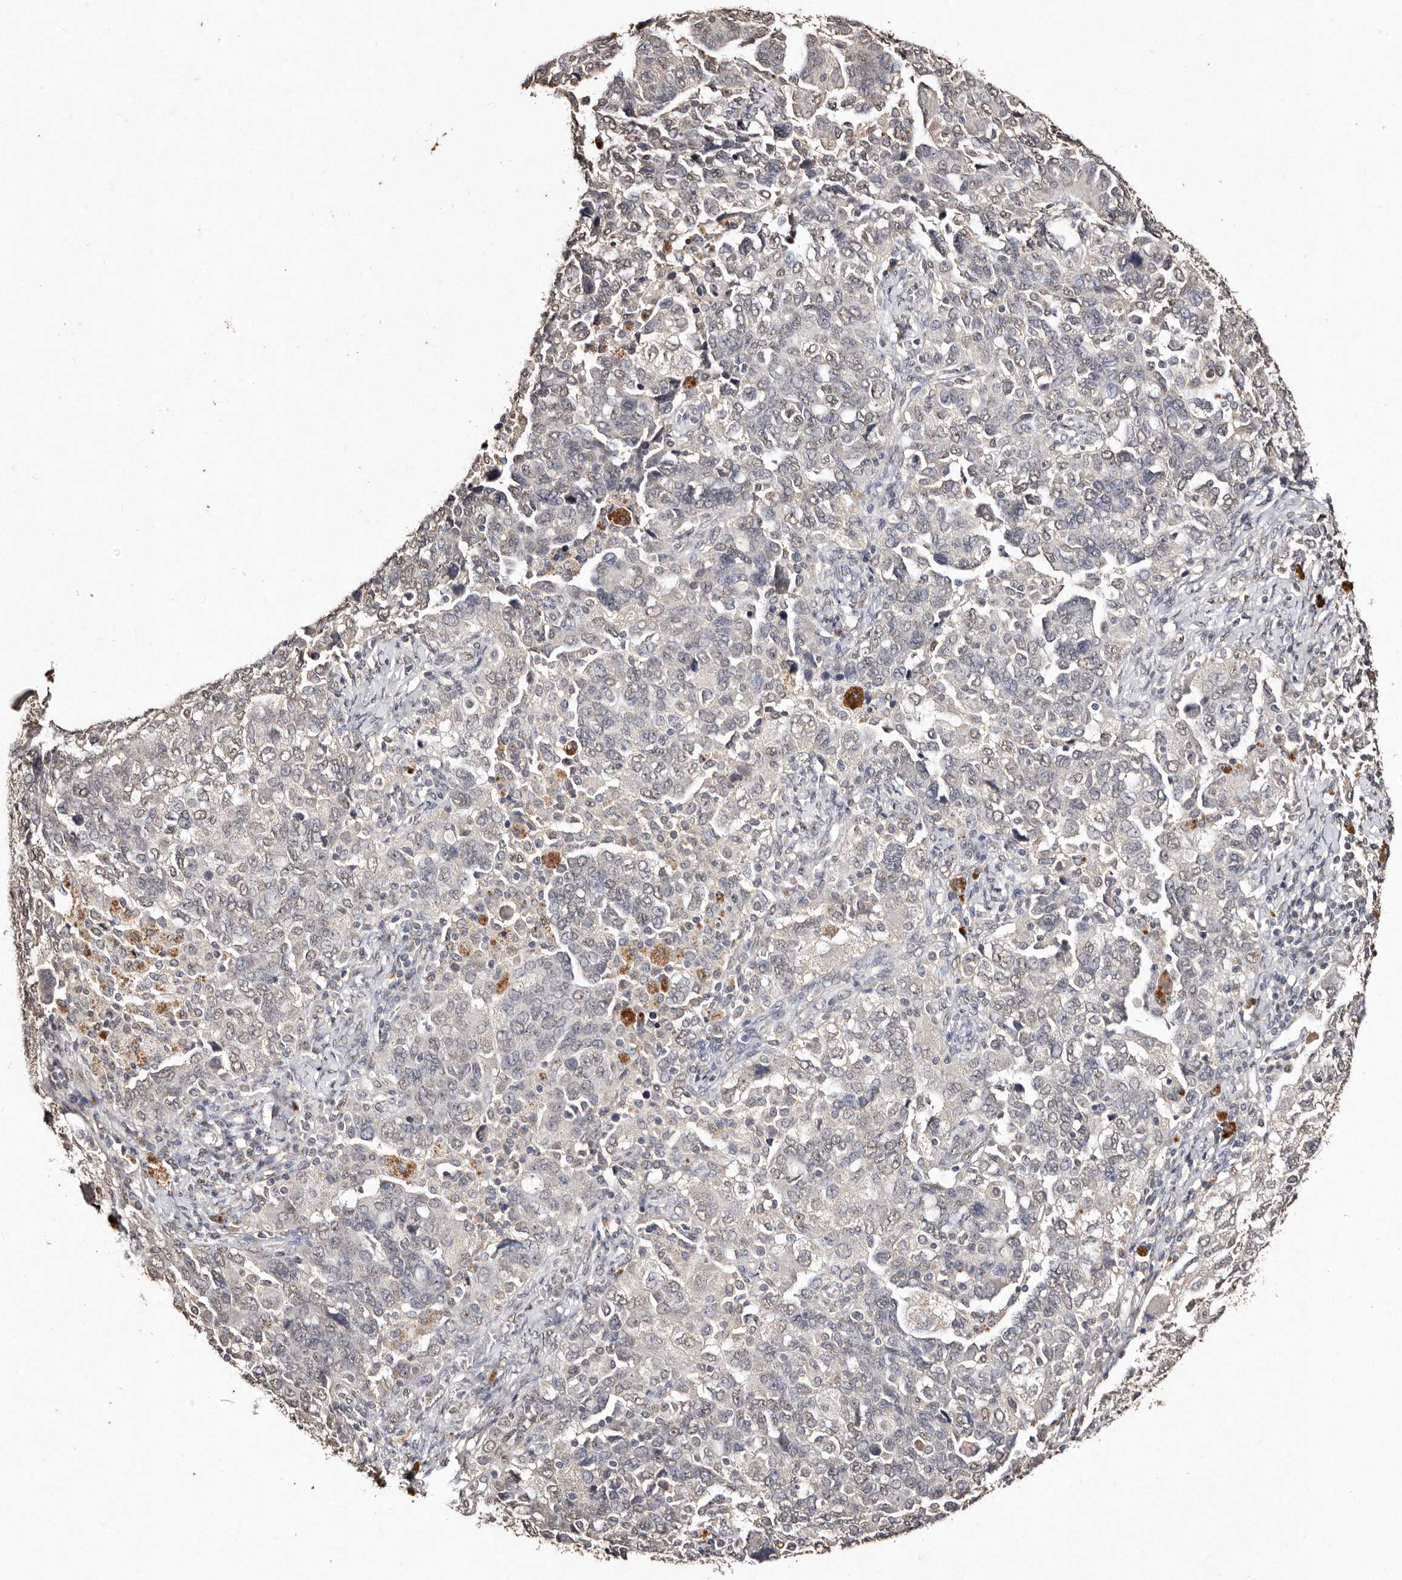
{"staining": {"intensity": "weak", "quantity": "<25%", "location": "nuclear"}, "tissue": "ovarian cancer", "cell_type": "Tumor cells", "image_type": "cancer", "snomed": [{"axis": "morphology", "description": "Carcinoma, NOS"}, {"axis": "morphology", "description": "Cystadenocarcinoma, serous, NOS"}, {"axis": "topography", "description": "Ovary"}], "caption": "Ovarian cancer stained for a protein using immunohistochemistry displays no staining tumor cells.", "gene": "ERBB4", "patient": {"sex": "female", "age": 69}}